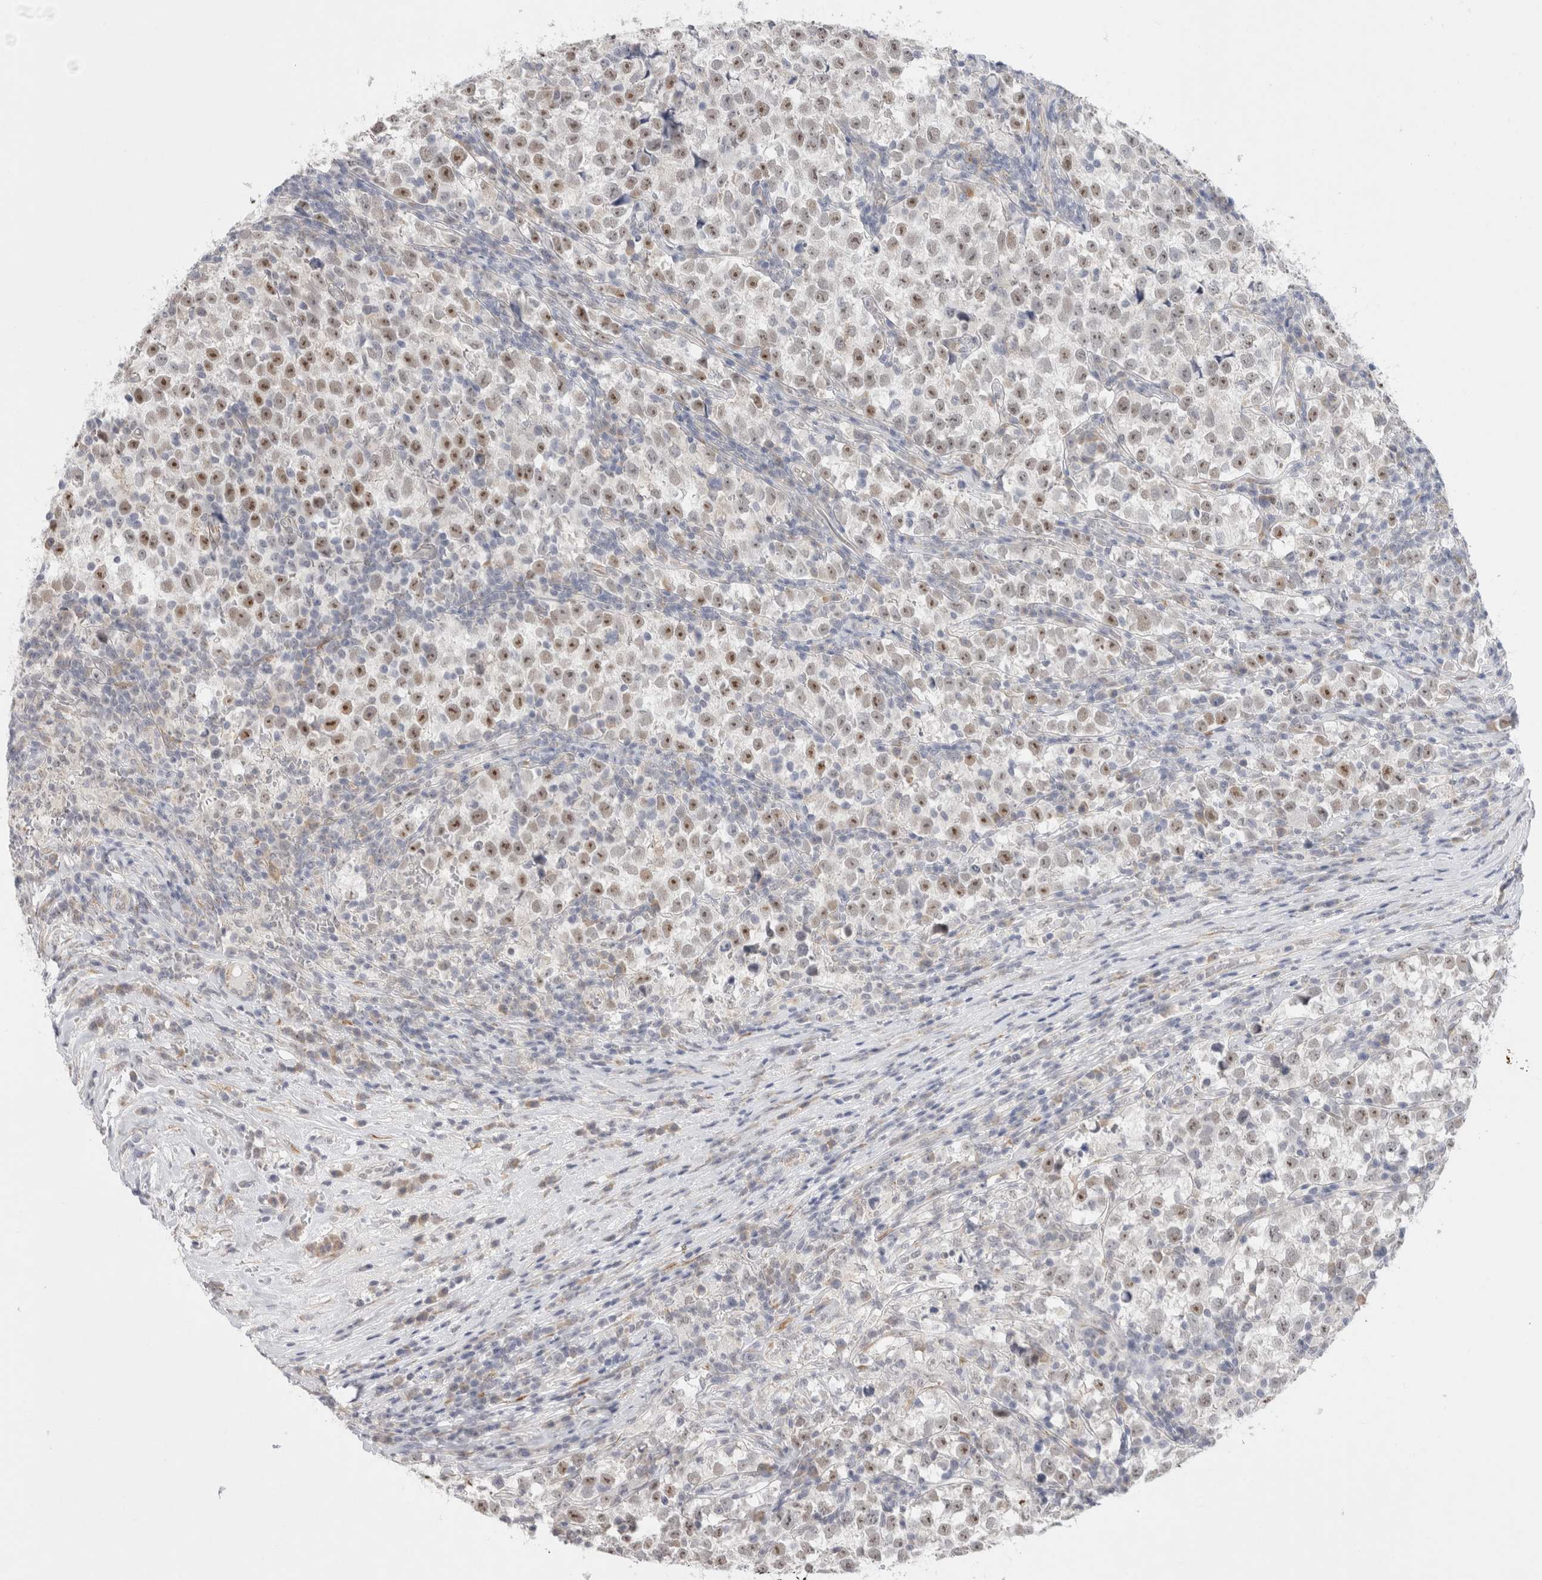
{"staining": {"intensity": "strong", "quantity": "25%-75%", "location": "nuclear"}, "tissue": "testis cancer", "cell_type": "Tumor cells", "image_type": "cancer", "snomed": [{"axis": "morphology", "description": "Normal tissue, NOS"}, {"axis": "morphology", "description": "Seminoma, NOS"}, {"axis": "topography", "description": "Testis"}], "caption": "Human testis cancer stained for a protein (brown) shows strong nuclear positive positivity in about 25%-75% of tumor cells.", "gene": "TRMT1L", "patient": {"sex": "male", "age": 43}}